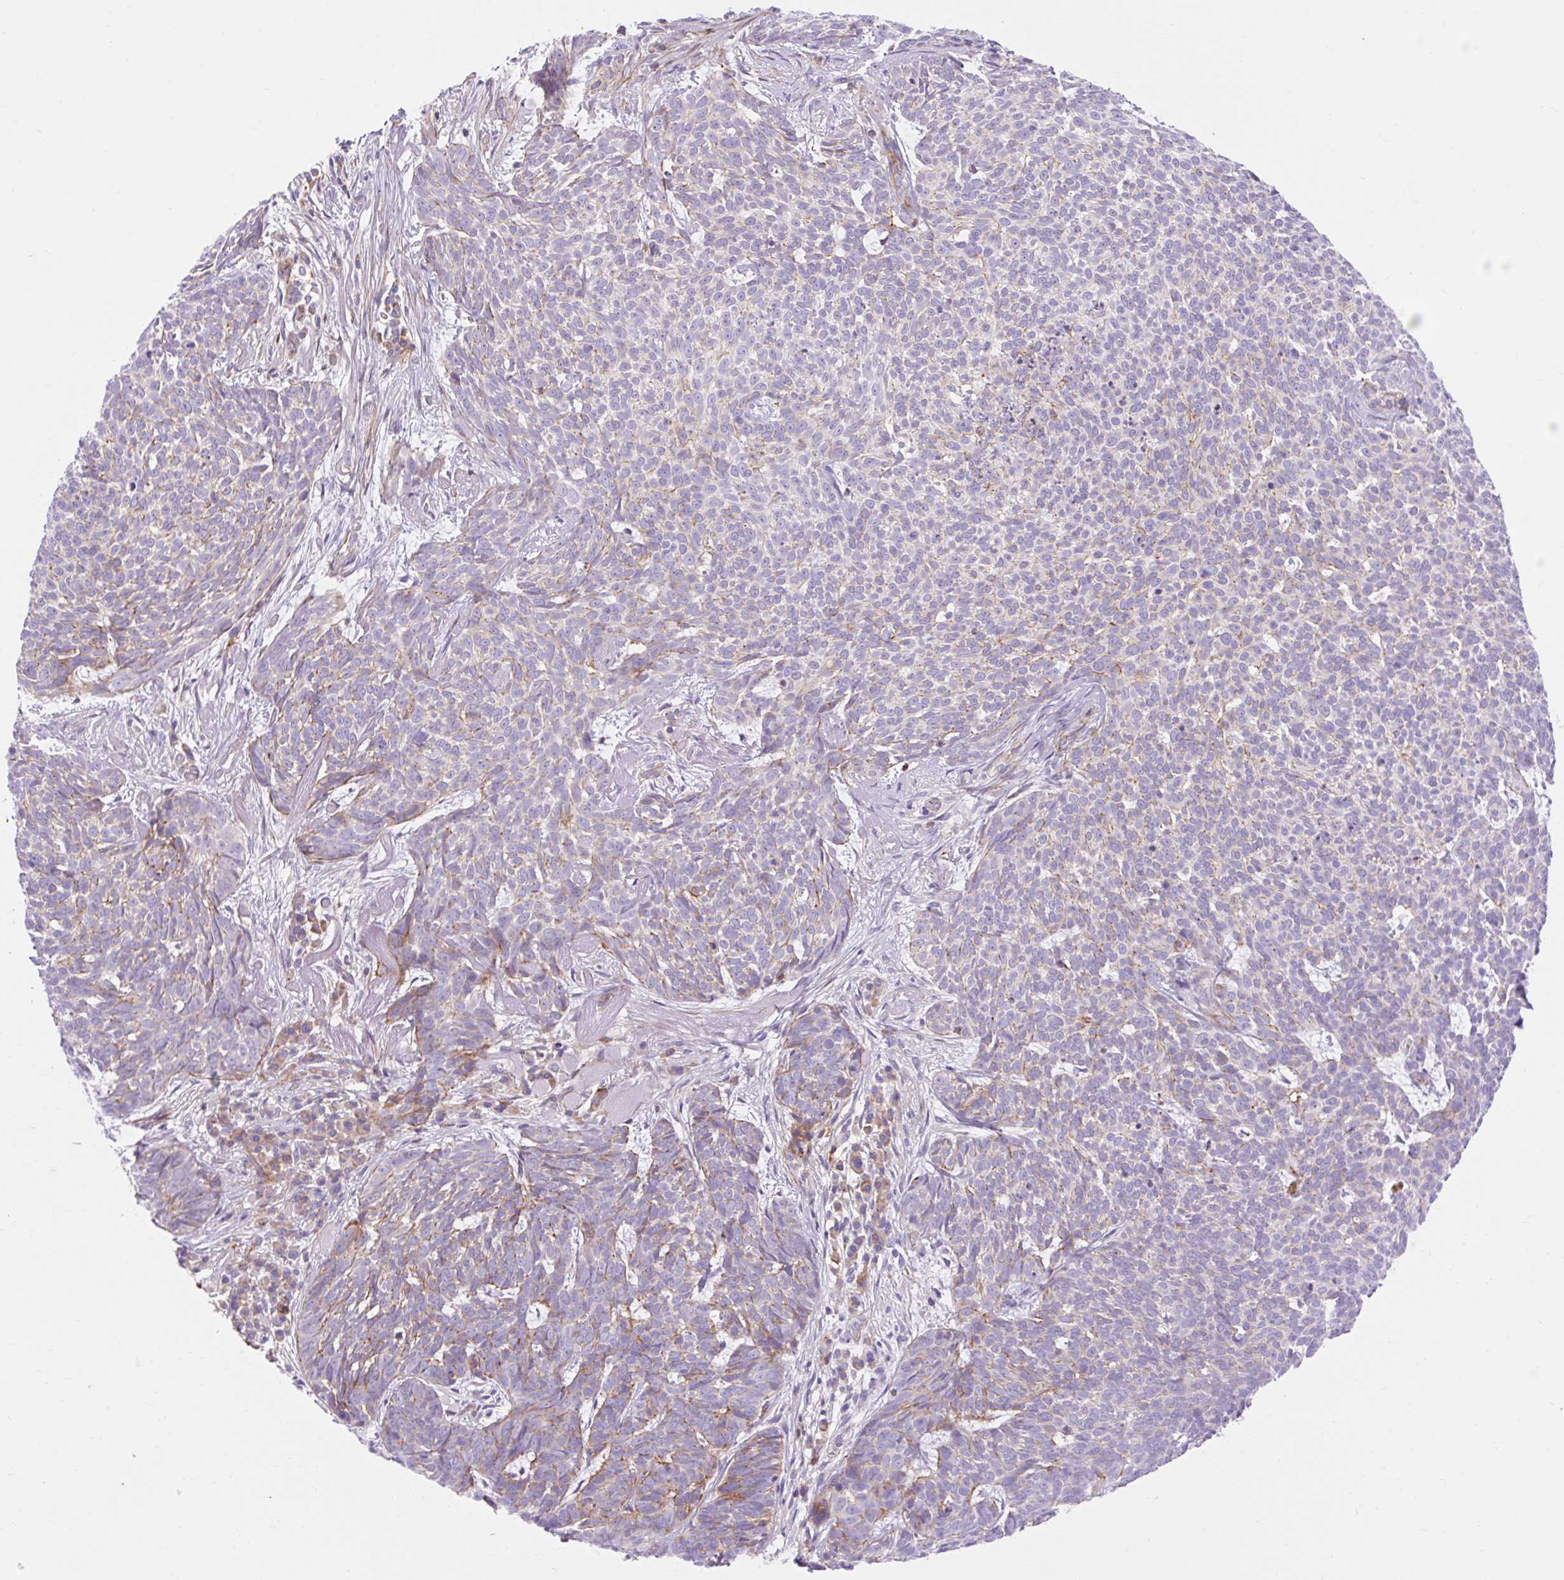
{"staining": {"intensity": "negative", "quantity": "none", "location": "none"}, "tissue": "skin cancer", "cell_type": "Tumor cells", "image_type": "cancer", "snomed": [{"axis": "morphology", "description": "Basal cell carcinoma"}, {"axis": "topography", "description": "Skin"}], "caption": "This is an immunohistochemistry (IHC) image of human skin cancer. There is no staining in tumor cells.", "gene": "CORO7-PAM16", "patient": {"sex": "female", "age": 93}}